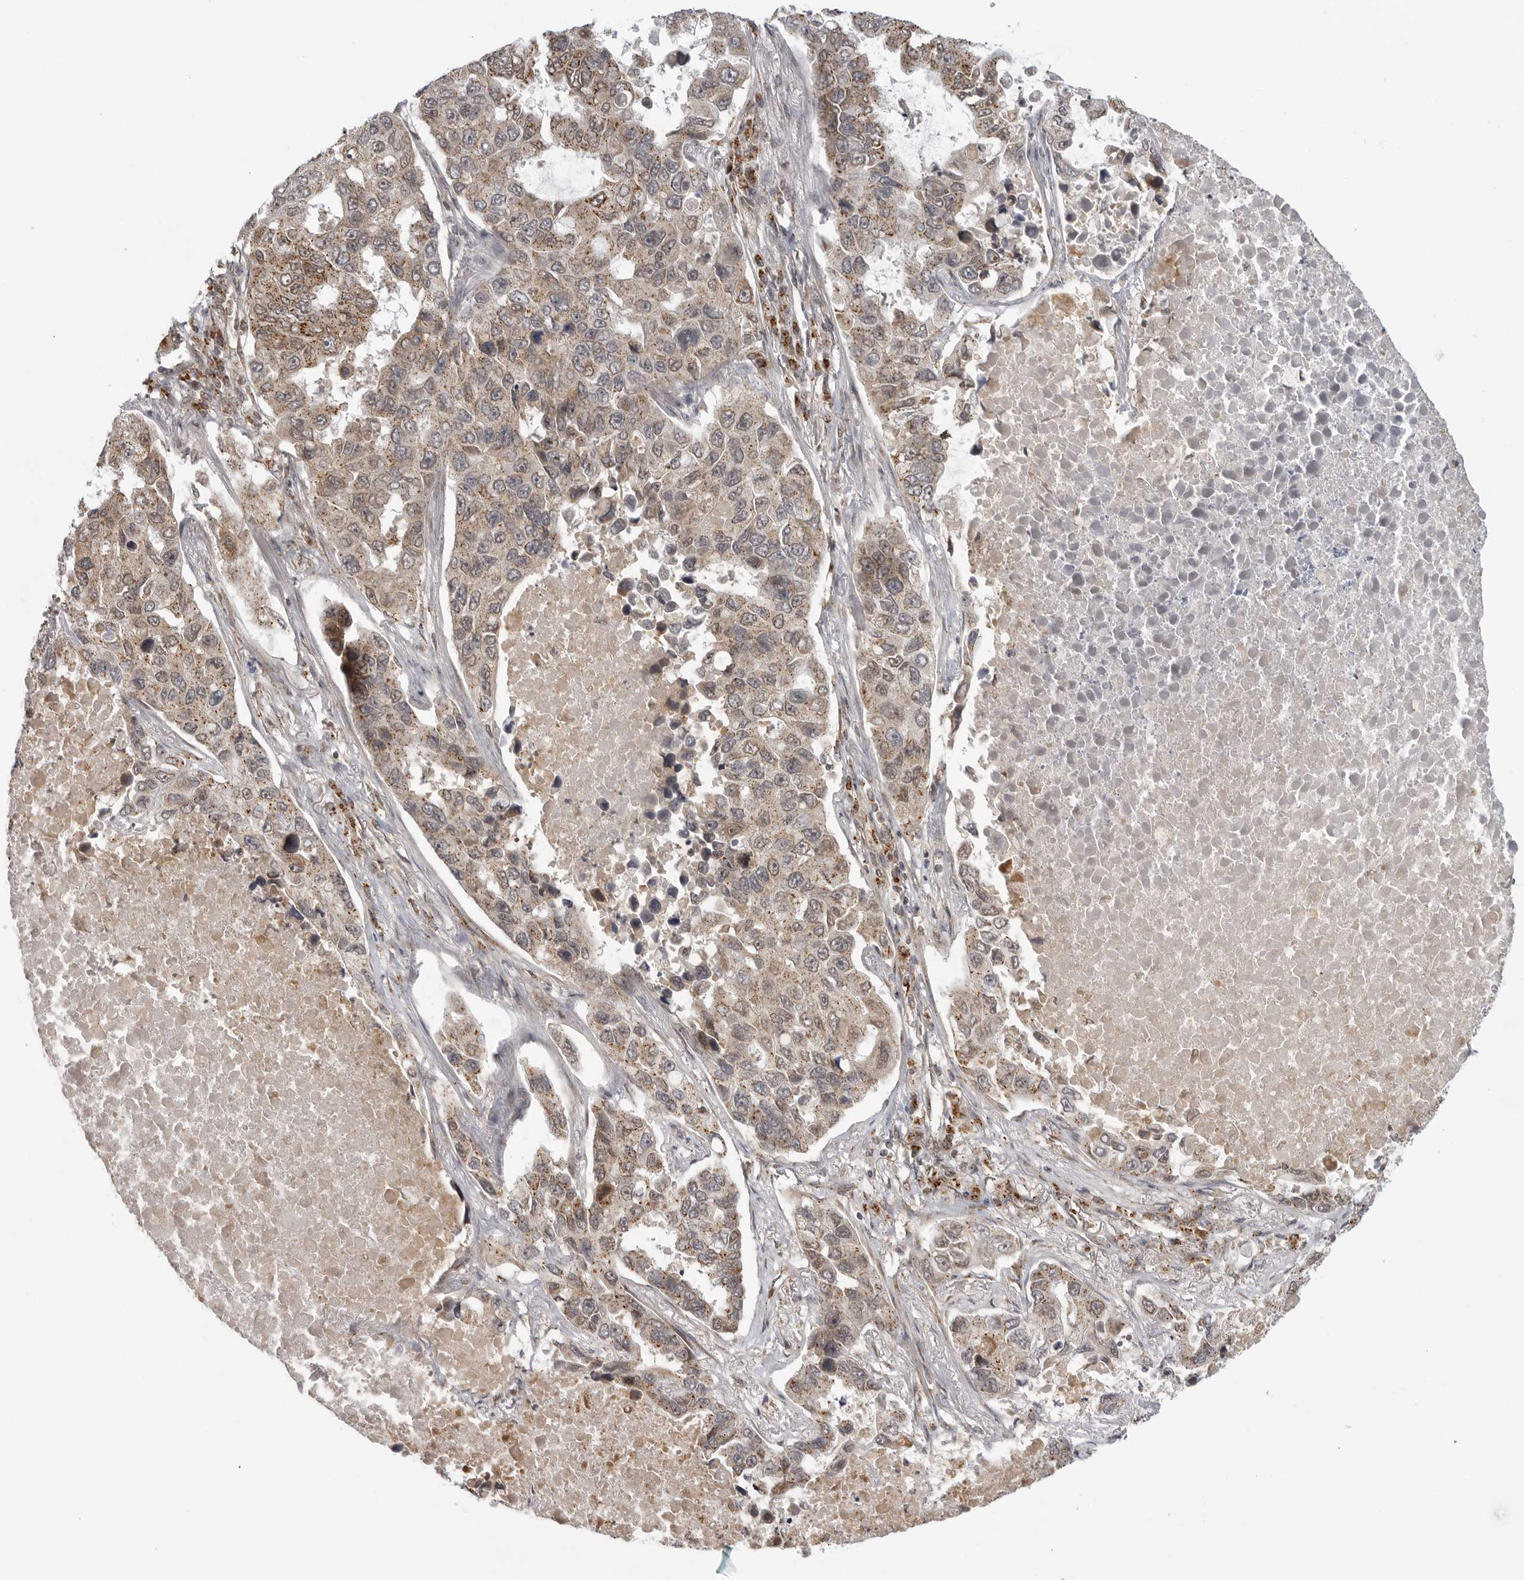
{"staining": {"intensity": "moderate", "quantity": ">75%", "location": "cytoplasmic/membranous"}, "tissue": "lung cancer", "cell_type": "Tumor cells", "image_type": "cancer", "snomed": [{"axis": "morphology", "description": "Adenocarcinoma, NOS"}, {"axis": "topography", "description": "Lung"}], "caption": "Adenocarcinoma (lung) stained with immunohistochemistry shows moderate cytoplasmic/membranous staining in approximately >75% of tumor cells.", "gene": "COPA", "patient": {"sex": "male", "age": 64}}